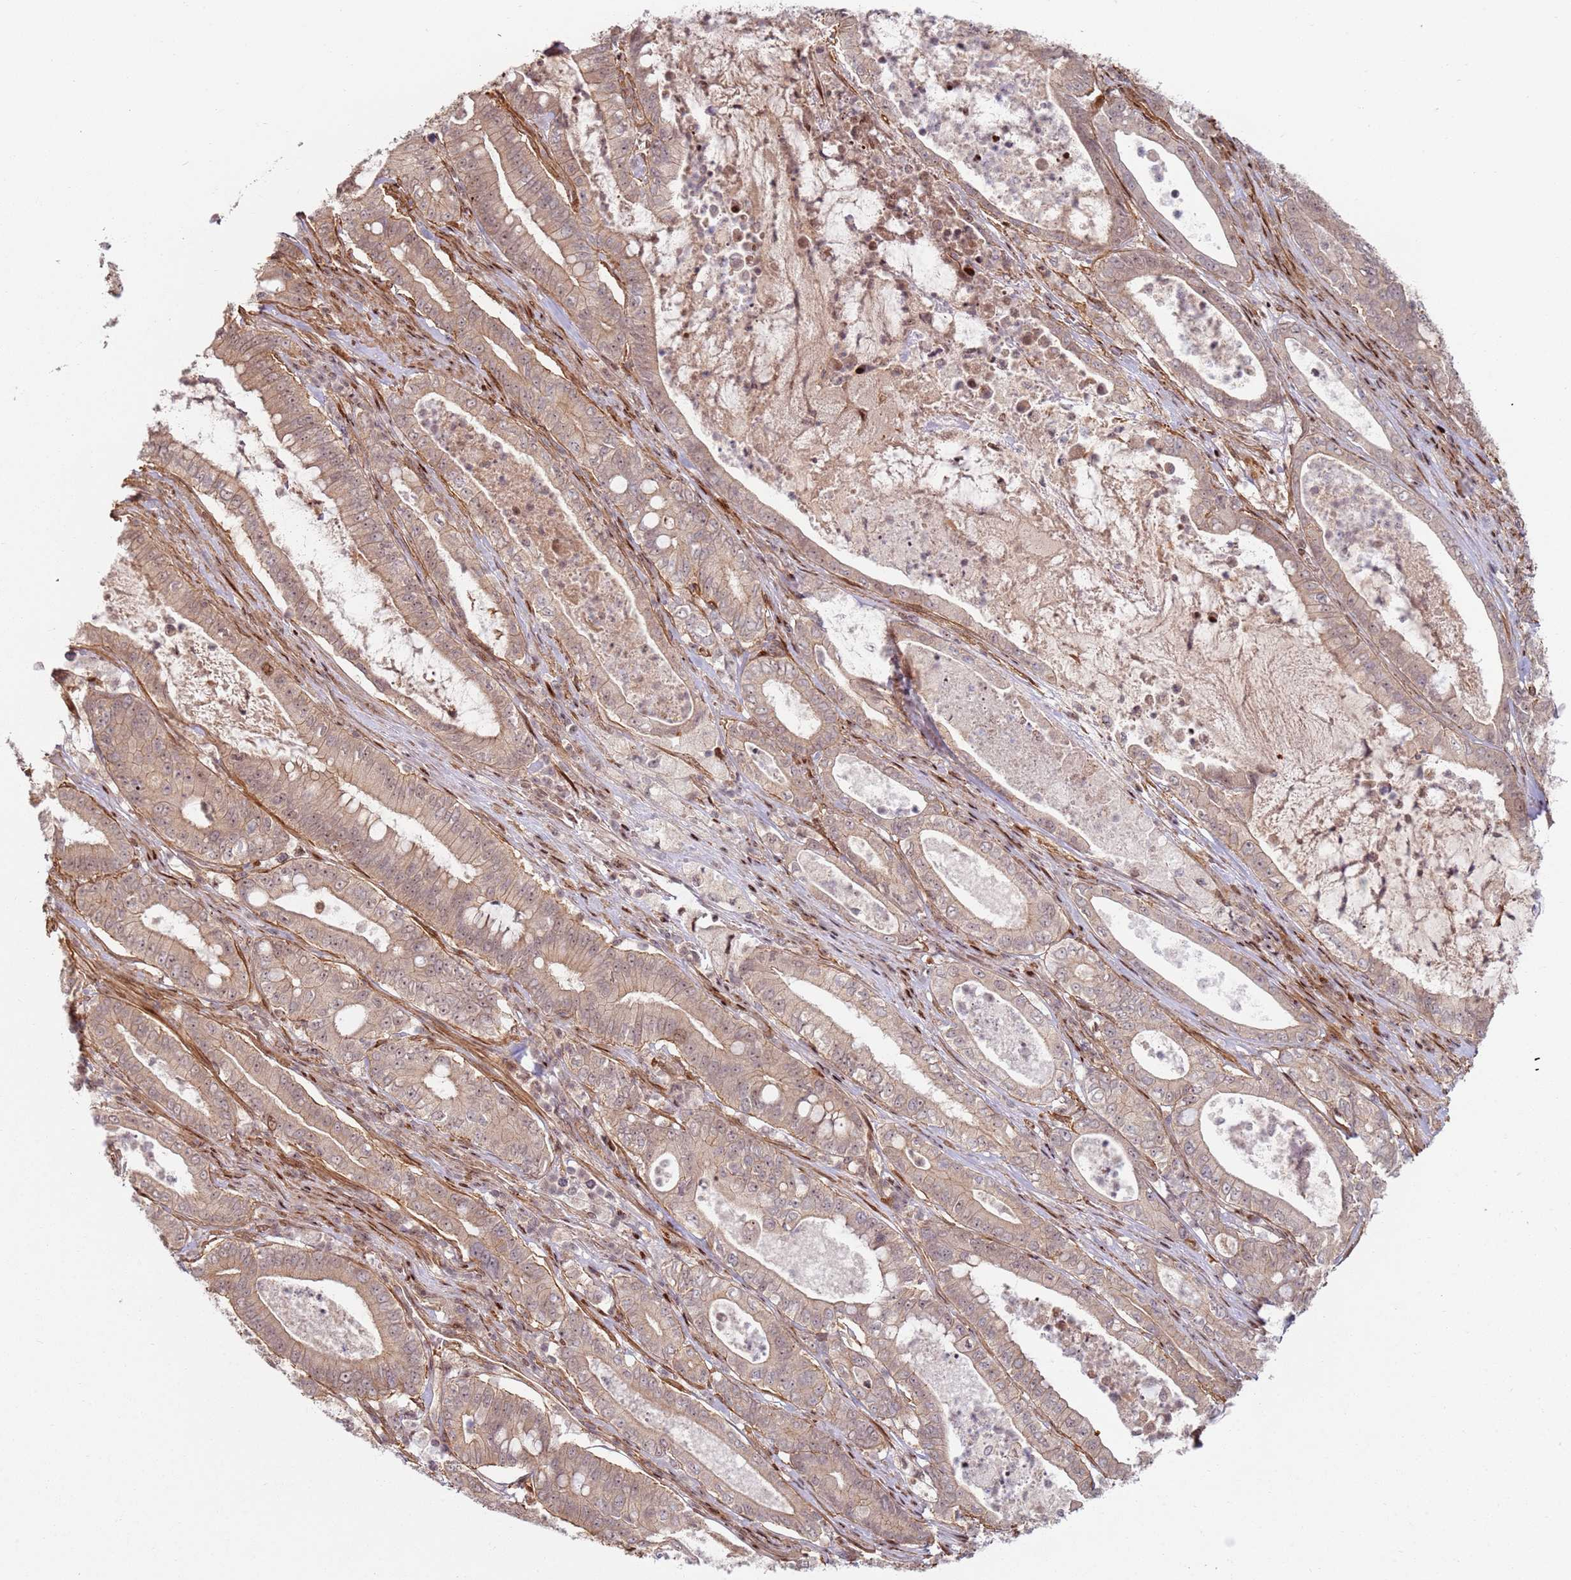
{"staining": {"intensity": "weak", "quantity": "25%-75%", "location": "cytoplasmic/membranous,nuclear"}, "tissue": "pancreatic cancer", "cell_type": "Tumor cells", "image_type": "cancer", "snomed": [{"axis": "morphology", "description": "Adenocarcinoma, NOS"}, {"axis": "topography", "description": "Pancreas"}], "caption": "IHC staining of adenocarcinoma (pancreatic), which reveals low levels of weak cytoplasmic/membranous and nuclear staining in about 25%-75% of tumor cells indicating weak cytoplasmic/membranous and nuclear protein expression. The staining was performed using DAB (brown) for protein detection and nuclei were counterstained in hematoxylin (blue).", "gene": "TMEM233", "patient": {"sex": "male", "age": 71}}